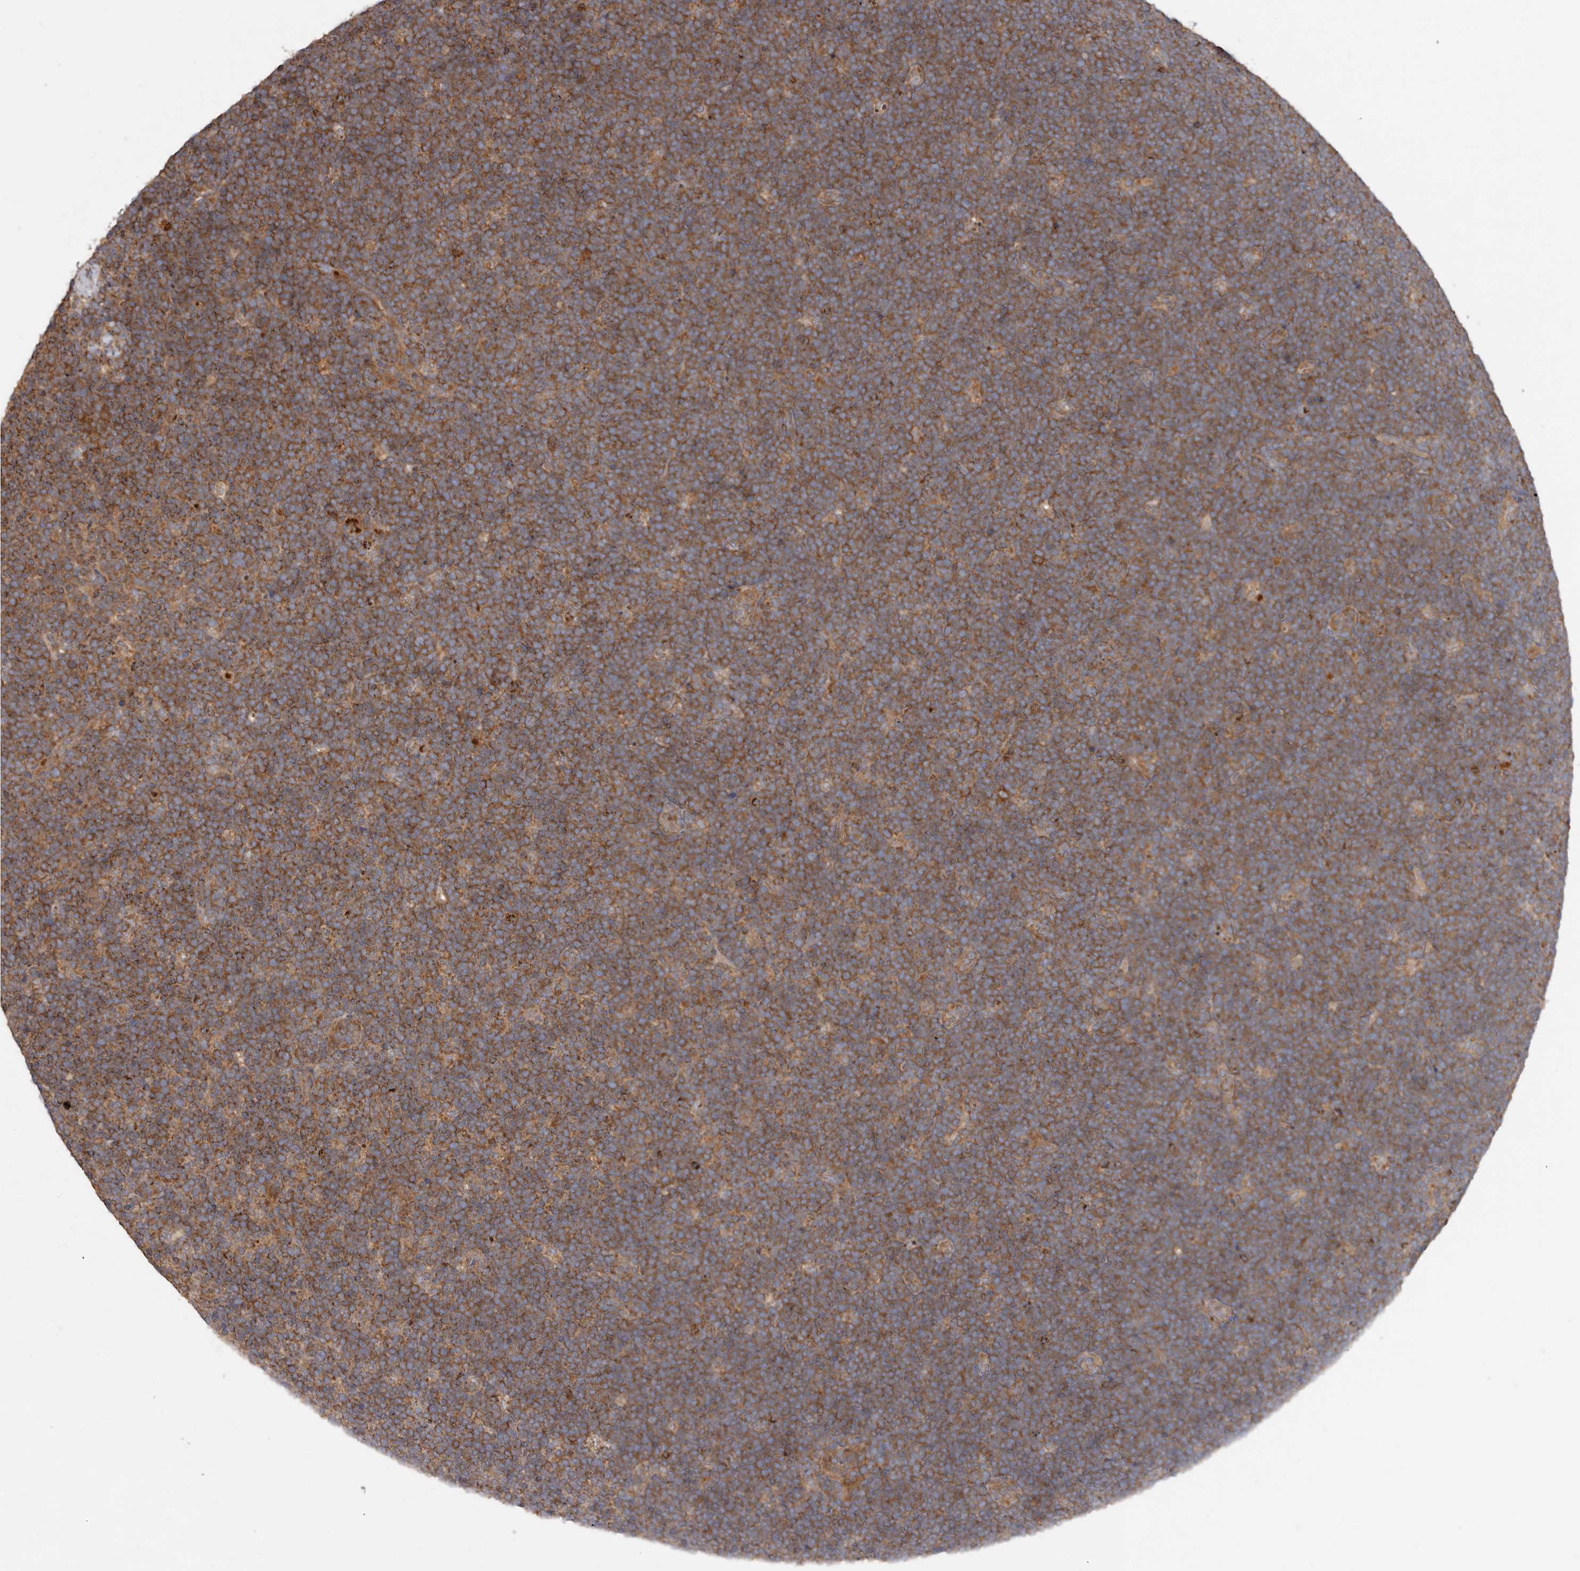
{"staining": {"intensity": "moderate", "quantity": "25%-75%", "location": "cytoplasmic/membranous"}, "tissue": "lymphoma", "cell_type": "Tumor cells", "image_type": "cancer", "snomed": [{"axis": "morphology", "description": "Malignant lymphoma, non-Hodgkin's type, High grade"}, {"axis": "topography", "description": "Lymph node"}], "caption": "Malignant lymphoma, non-Hodgkin's type (high-grade) stained with immunohistochemistry (IHC) demonstrates moderate cytoplasmic/membranous expression in about 25%-75% of tumor cells.", "gene": "GOT1L1", "patient": {"sex": "male", "age": 13}}